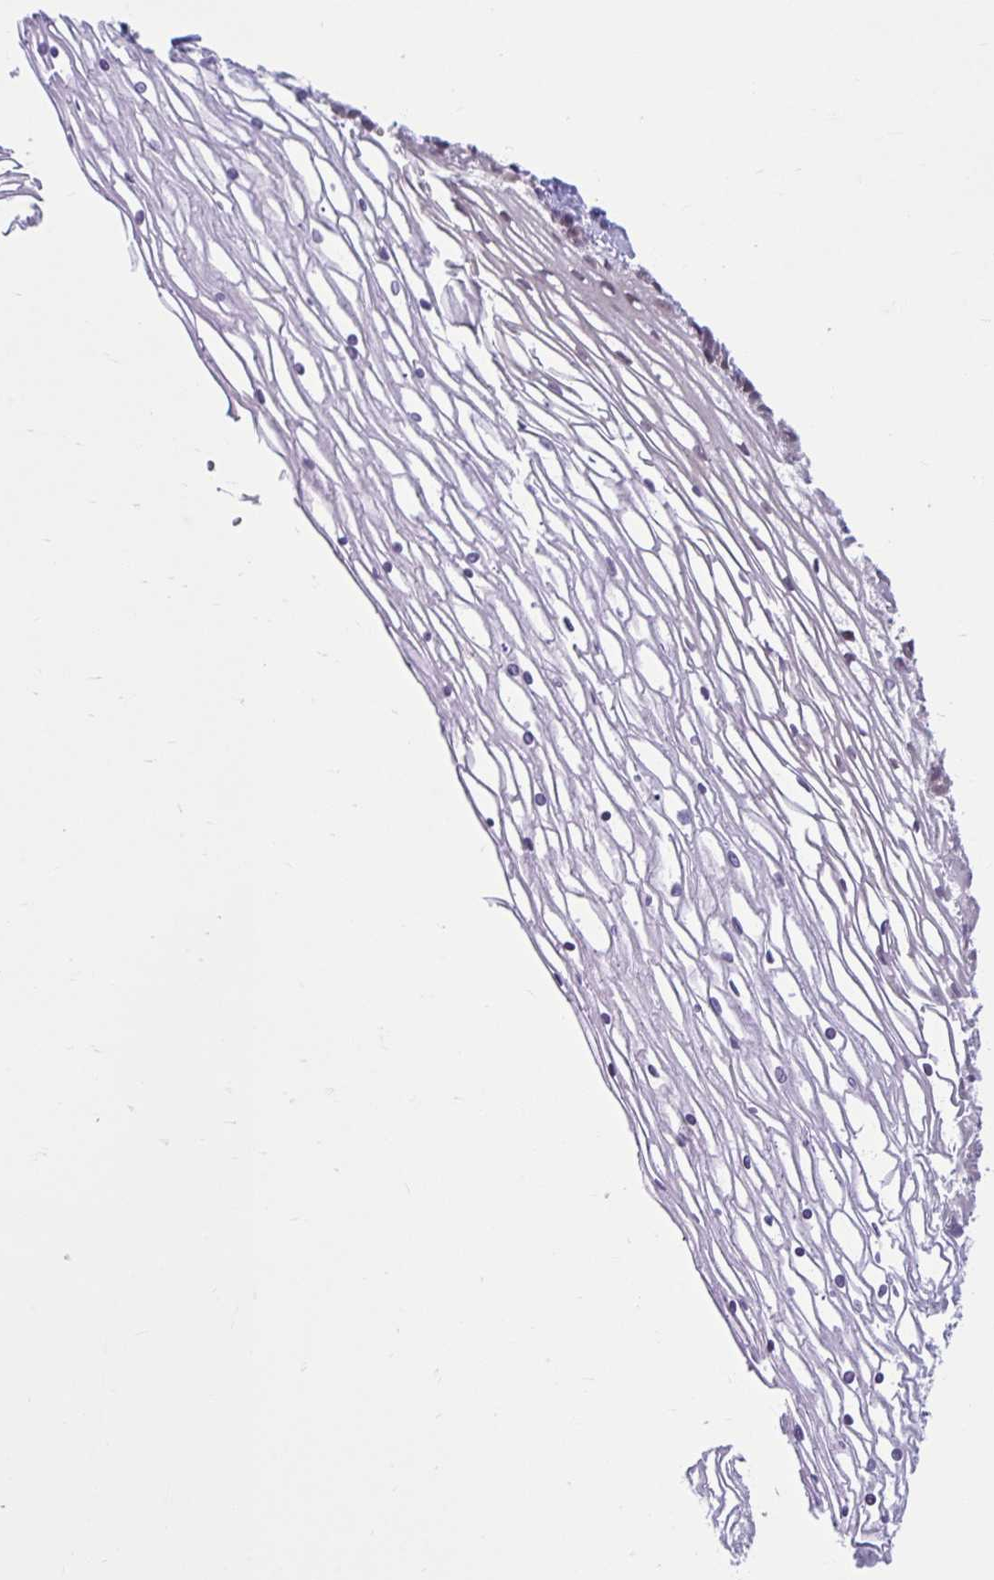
{"staining": {"intensity": "negative", "quantity": "none", "location": "none"}, "tissue": "cervix", "cell_type": "Glandular cells", "image_type": "normal", "snomed": [{"axis": "morphology", "description": "Normal tissue, NOS"}, {"axis": "topography", "description": "Cervix"}], "caption": "Immunohistochemistry micrograph of unremarkable cervix stained for a protein (brown), which exhibits no positivity in glandular cells. Nuclei are stained in blue.", "gene": "FAM153A", "patient": {"sex": "female", "age": 36}}